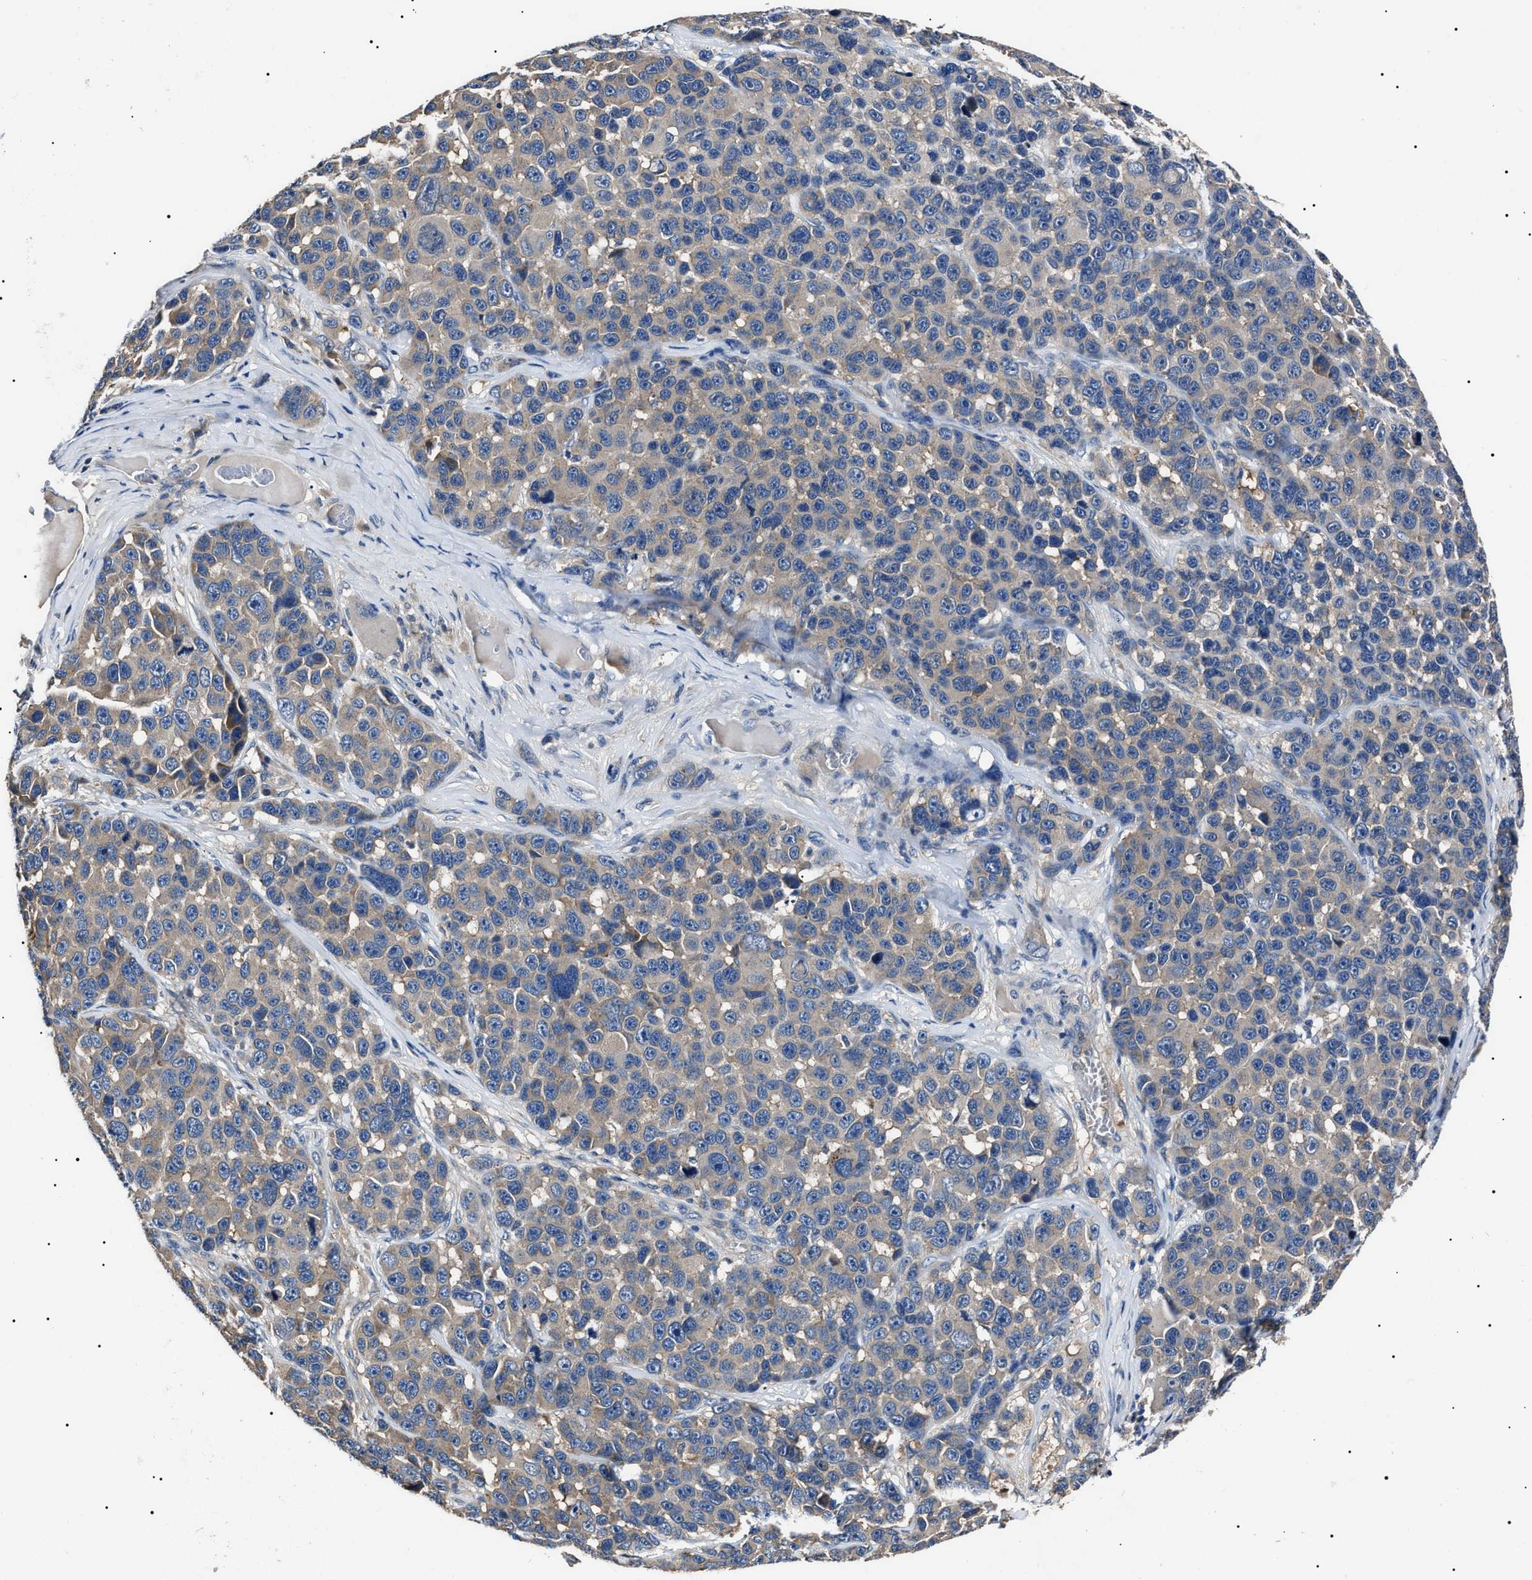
{"staining": {"intensity": "negative", "quantity": "none", "location": "none"}, "tissue": "melanoma", "cell_type": "Tumor cells", "image_type": "cancer", "snomed": [{"axis": "morphology", "description": "Malignant melanoma, NOS"}, {"axis": "topography", "description": "Skin"}], "caption": "Immunohistochemistry (IHC) image of human melanoma stained for a protein (brown), which displays no expression in tumor cells.", "gene": "IFT81", "patient": {"sex": "male", "age": 53}}